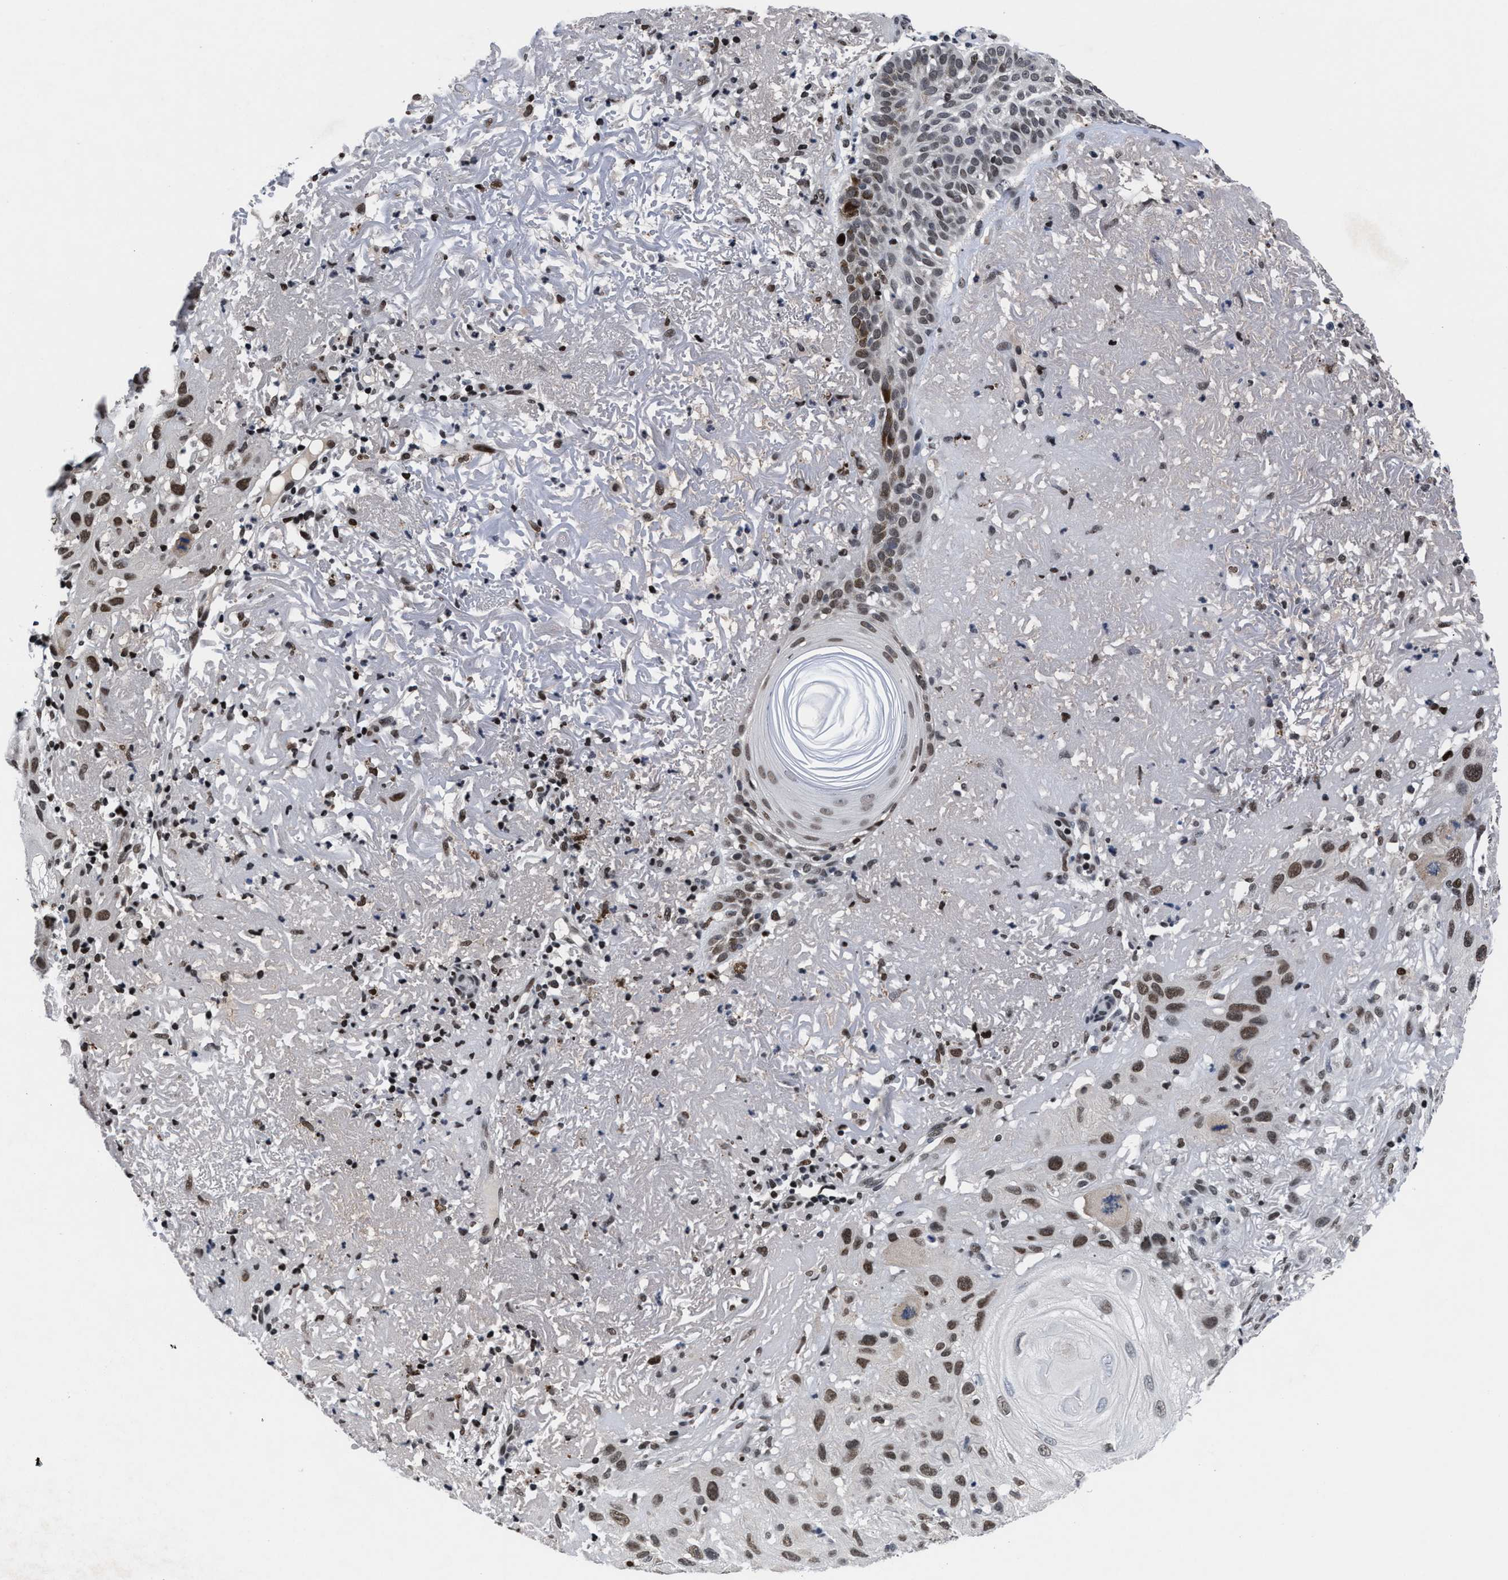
{"staining": {"intensity": "moderate", "quantity": ">75%", "location": "nuclear"}, "tissue": "skin cancer", "cell_type": "Tumor cells", "image_type": "cancer", "snomed": [{"axis": "morphology", "description": "Squamous cell carcinoma, NOS"}, {"axis": "topography", "description": "Skin"}], "caption": "Squamous cell carcinoma (skin) was stained to show a protein in brown. There is medium levels of moderate nuclear expression in approximately >75% of tumor cells.", "gene": "WDR81", "patient": {"sex": "female", "age": 96}}